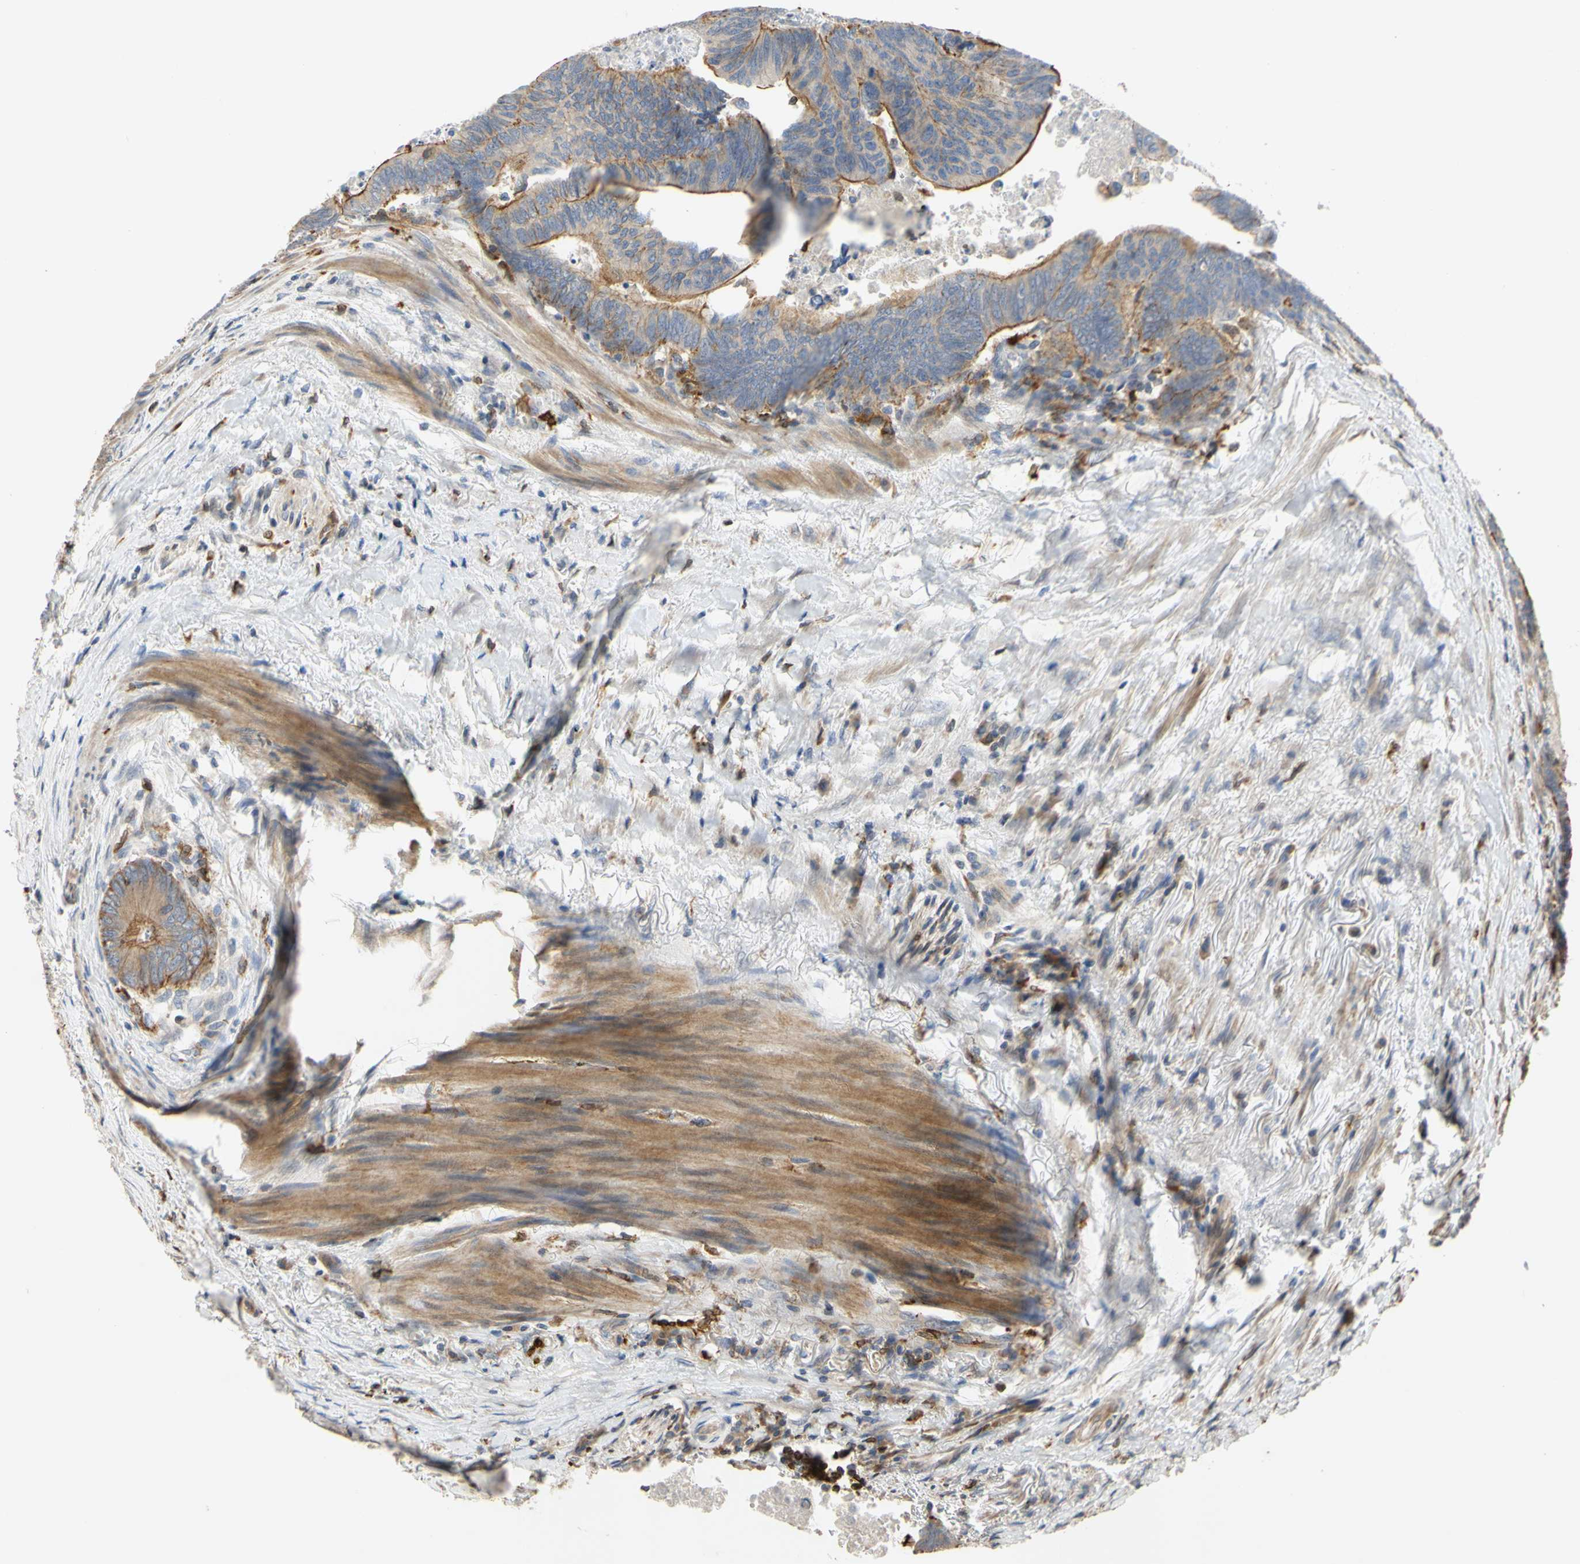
{"staining": {"intensity": "strong", "quantity": ">75%", "location": "cytoplasmic/membranous"}, "tissue": "colorectal cancer", "cell_type": "Tumor cells", "image_type": "cancer", "snomed": [{"axis": "morphology", "description": "Normal tissue, NOS"}, {"axis": "morphology", "description": "Adenocarcinoma, NOS"}, {"axis": "topography", "description": "Rectum"}, {"axis": "topography", "description": "Peripheral nerve tissue"}], "caption": "Immunohistochemistry (DAB (3,3'-diaminobenzidine)) staining of colorectal cancer demonstrates strong cytoplasmic/membranous protein staining in approximately >75% of tumor cells.", "gene": "PLXNA2", "patient": {"sex": "male", "age": 92}}